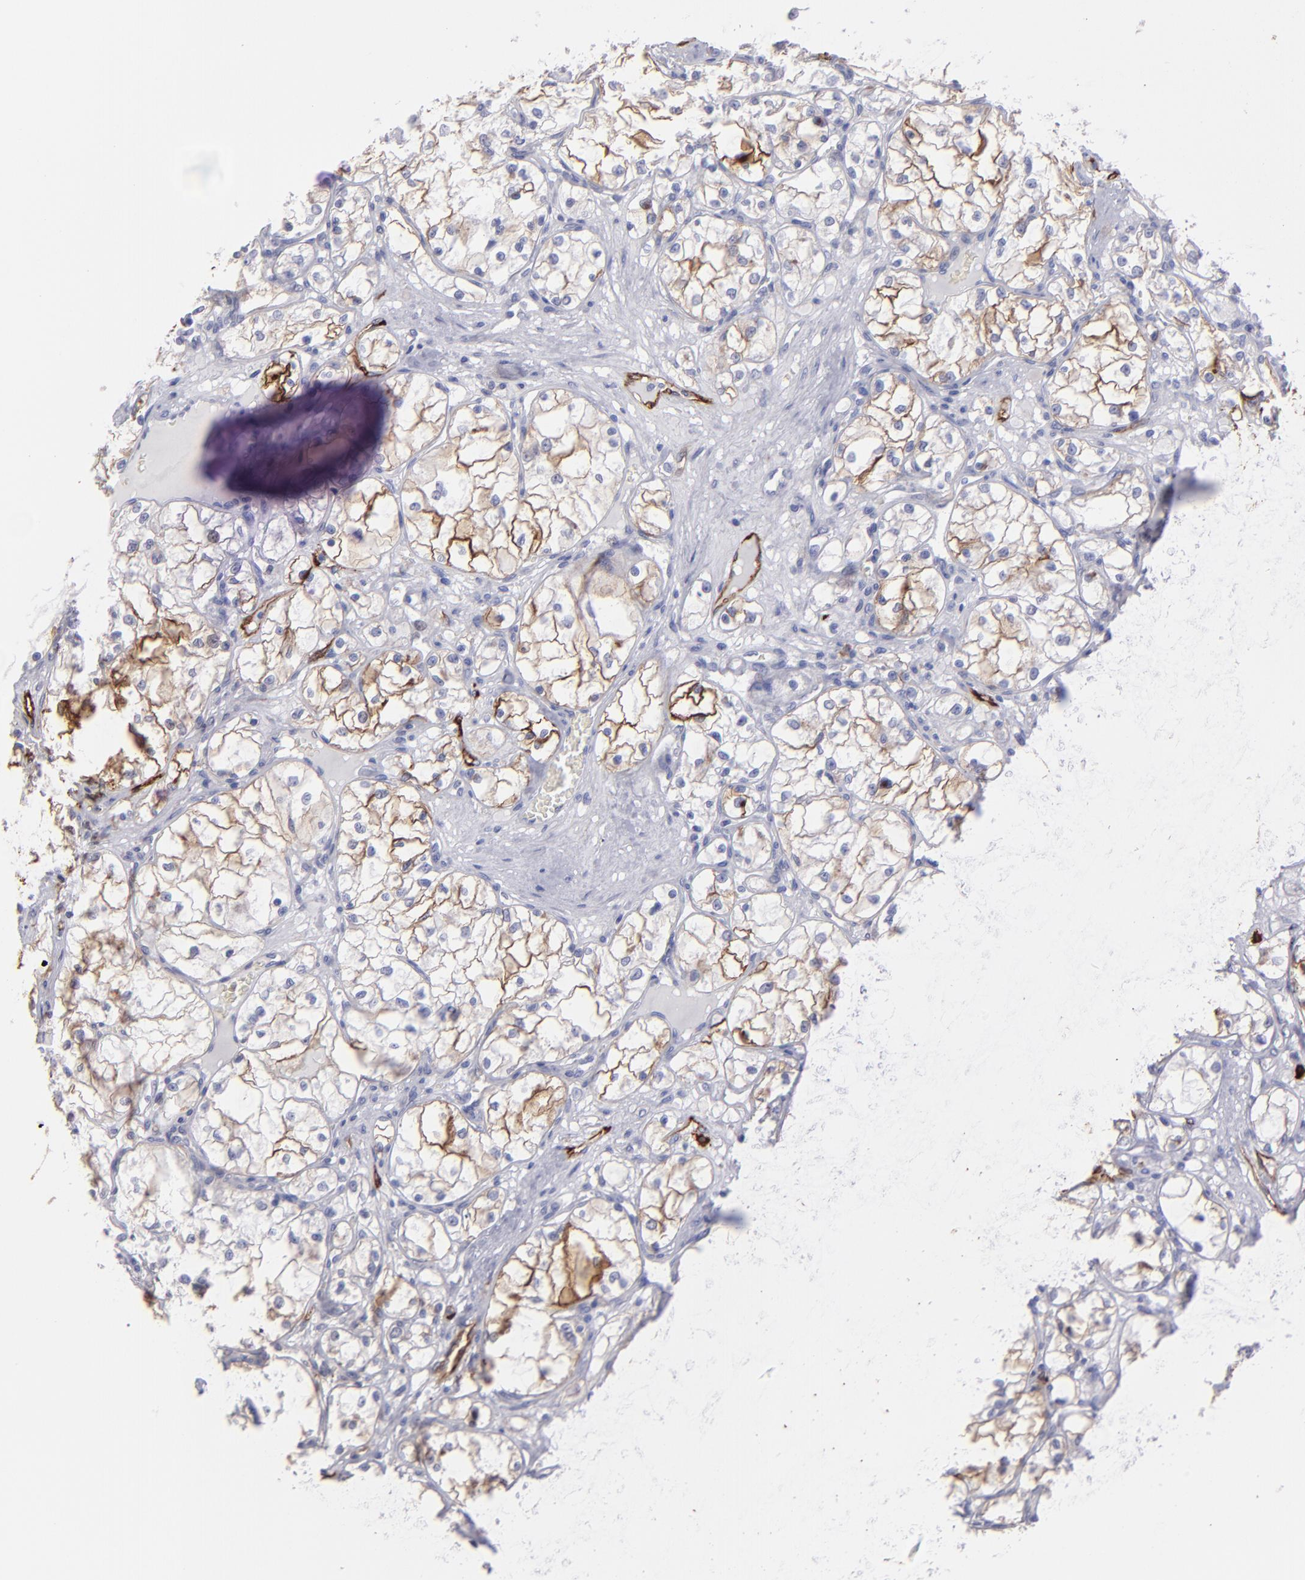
{"staining": {"intensity": "moderate", "quantity": ">75%", "location": "cytoplasmic/membranous"}, "tissue": "renal cancer", "cell_type": "Tumor cells", "image_type": "cancer", "snomed": [{"axis": "morphology", "description": "Adenocarcinoma, NOS"}, {"axis": "topography", "description": "Kidney"}], "caption": "IHC photomicrograph of renal cancer (adenocarcinoma) stained for a protein (brown), which reveals medium levels of moderate cytoplasmic/membranous expression in about >75% of tumor cells.", "gene": "AHNAK2", "patient": {"sex": "male", "age": 61}}